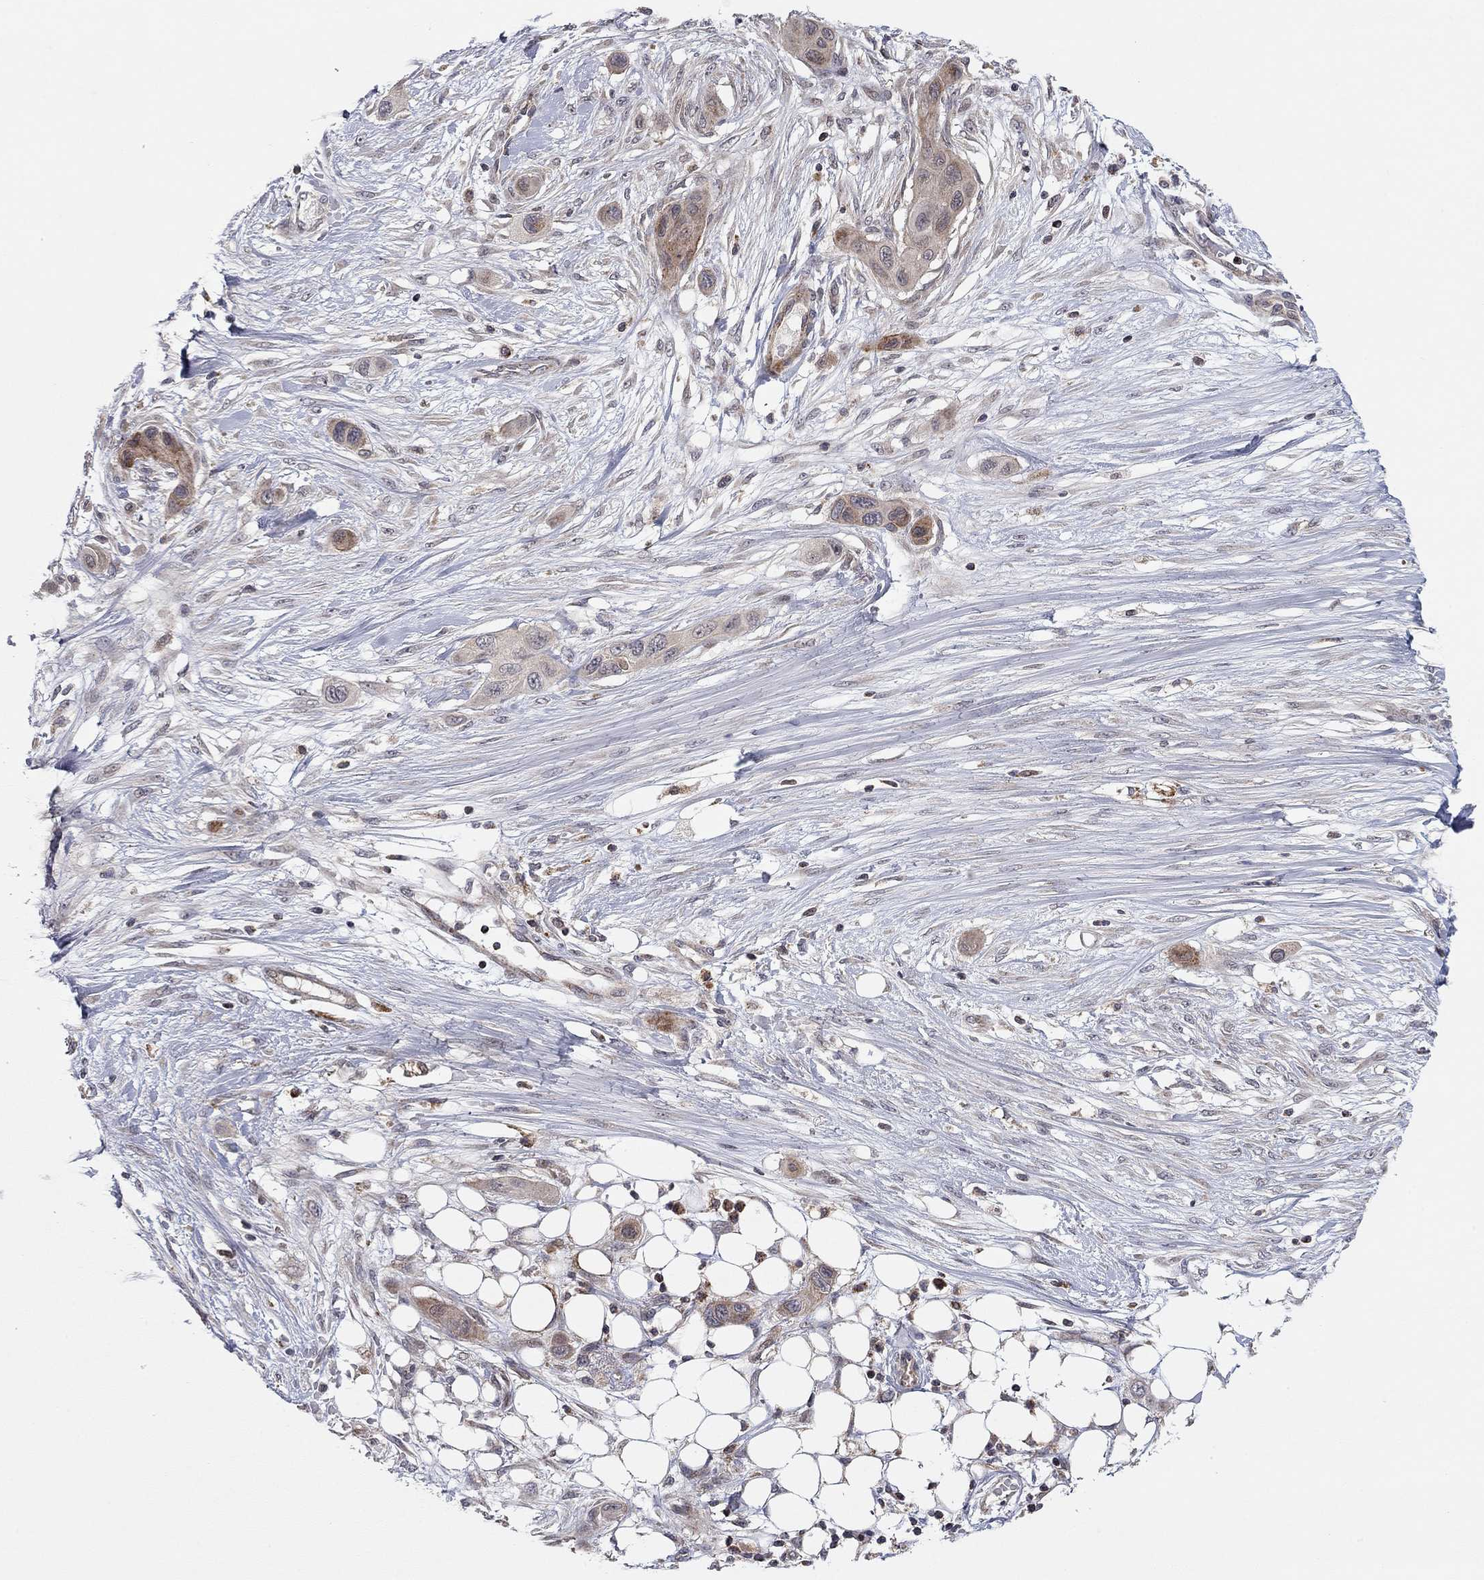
{"staining": {"intensity": "moderate", "quantity": "<25%", "location": "cytoplasmic/membranous"}, "tissue": "skin cancer", "cell_type": "Tumor cells", "image_type": "cancer", "snomed": [{"axis": "morphology", "description": "Squamous cell carcinoma, NOS"}, {"axis": "topography", "description": "Skin"}], "caption": "Human skin cancer (squamous cell carcinoma) stained with a protein marker exhibits moderate staining in tumor cells.", "gene": "IDS", "patient": {"sex": "male", "age": 79}}